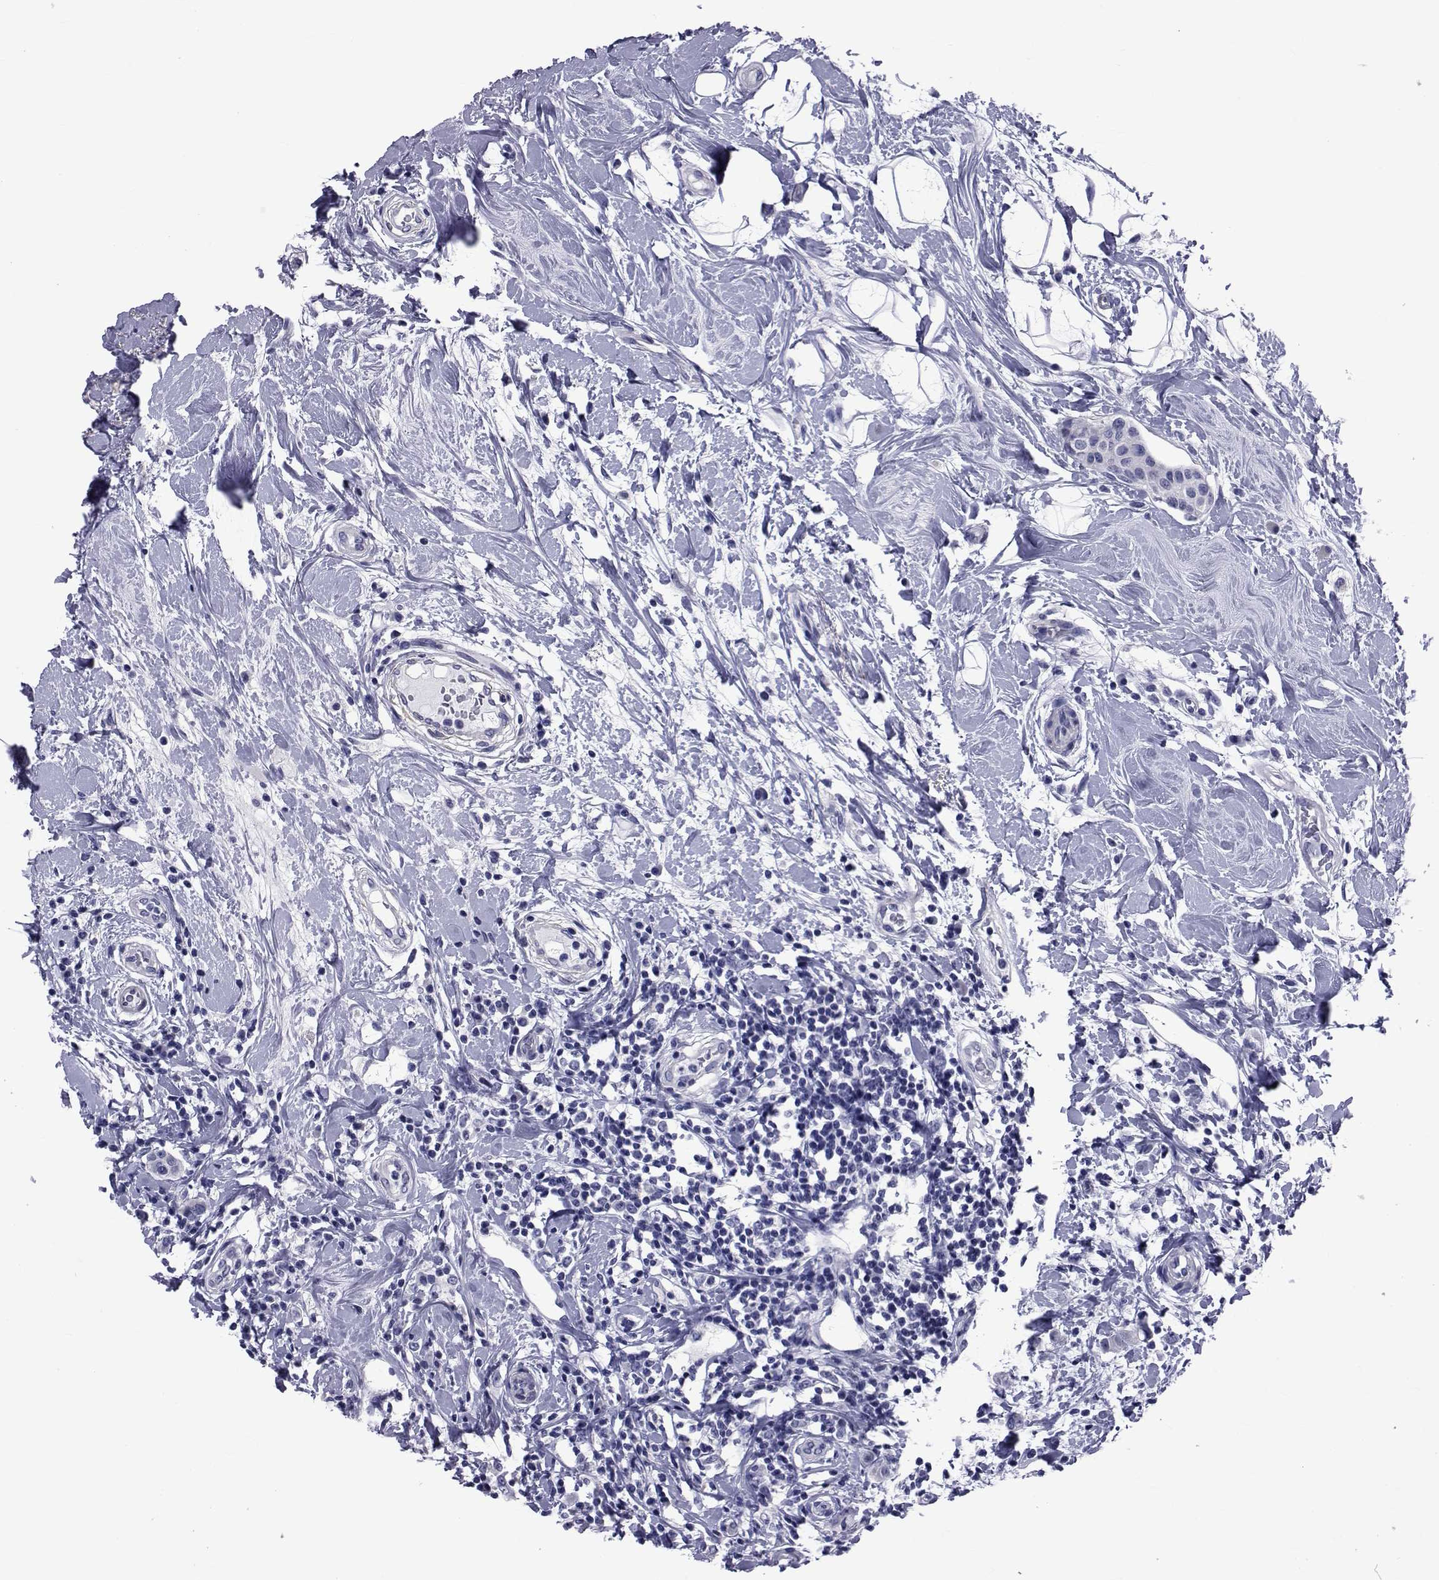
{"staining": {"intensity": "negative", "quantity": "none", "location": "none"}, "tissue": "breast cancer", "cell_type": "Tumor cells", "image_type": "cancer", "snomed": [{"axis": "morphology", "description": "Duct carcinoma"}, {"axis": "topography", "description": "Breast"}], "caption": "The image exhibits no significant staining in tumor cells of infiltrating ductal carcinoma (breast).", "gene": "GKAP1", "patient": {"sex": "female", "age": 27}}